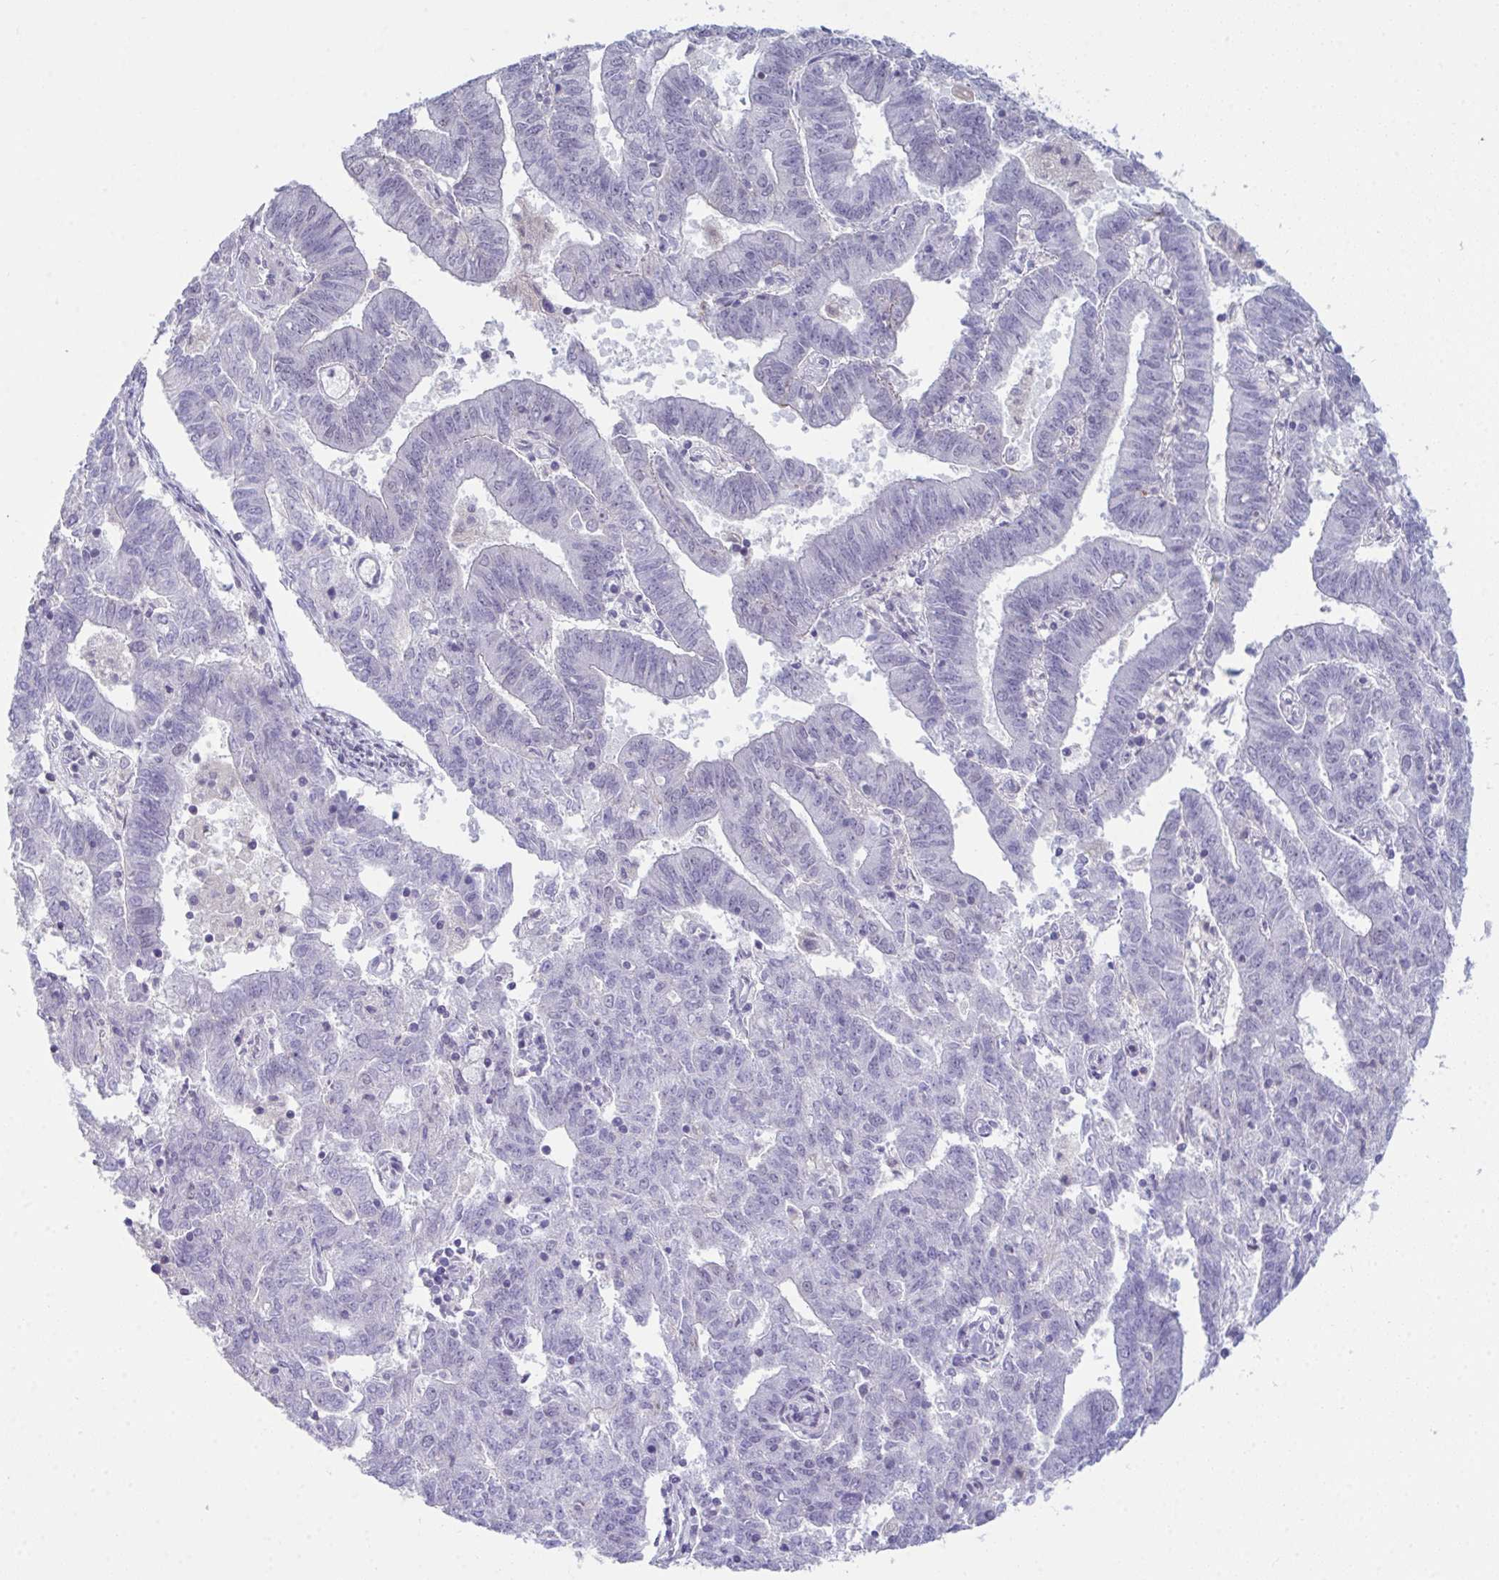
{"staining": {"intensity": "negative", "quantity": "none", "location": "none"}, "tissue": "endometrial cancer", "cell_type": "Tumor cells", "image_type": "cancer", "snomed": [{"axis": "morphology", "description": "Adenocarcinoma, NOS"}, {"axis": "topography", "description": "Endometrium"}], "caption": "This is an immunohistochemistry (IHC) photomicrograph of human endometrial cancer (adenocarcinoma). There is no expression in tumor cells.", "gene": "ATP6V0D2", "patient": {"sex": "female", "age": 82}}